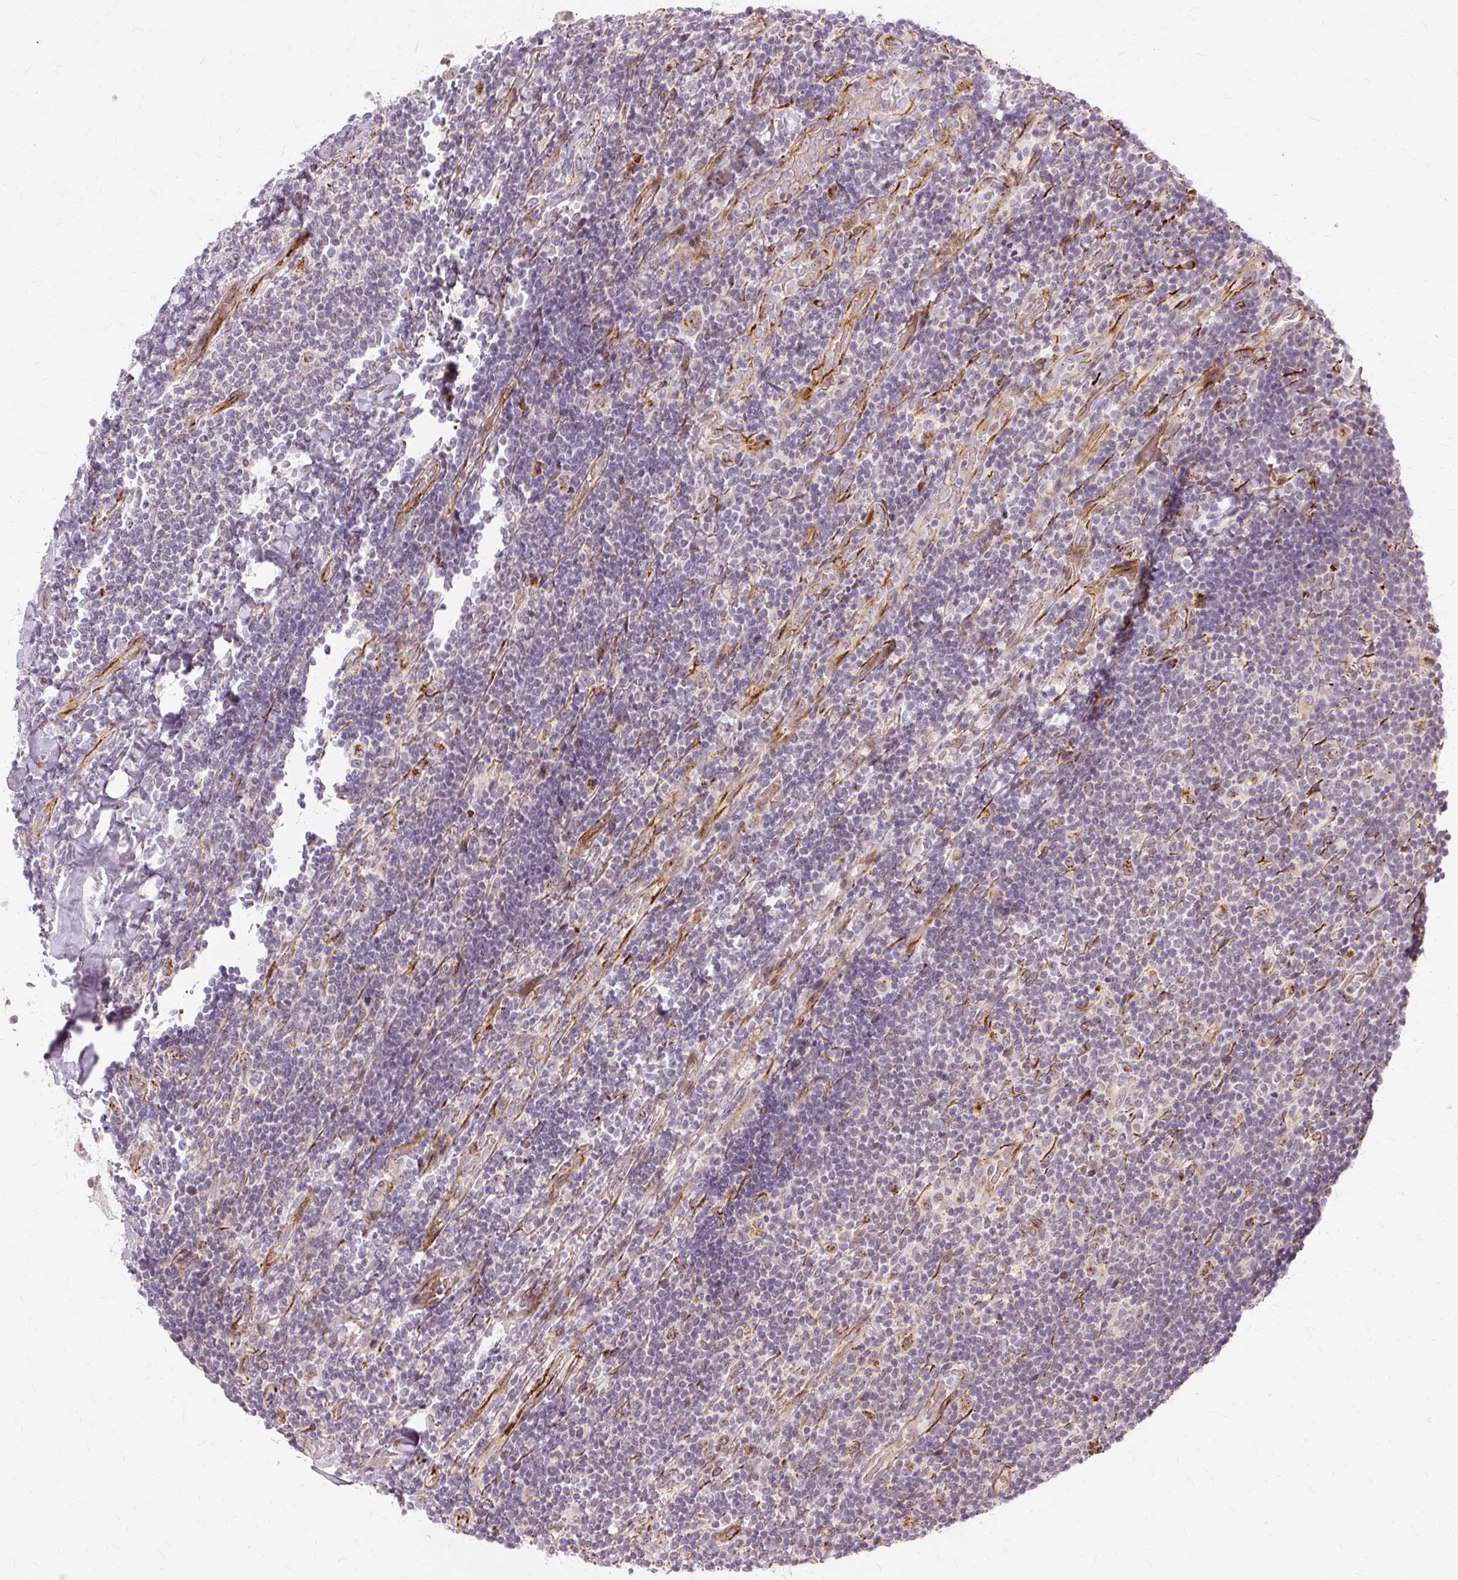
{"staining": {"intensity": "negative", "quantity": "none", "location": "none"}, "tissue": "lymphoma", "cell_type": "Tumor cells", "image_type": "cancer", "snomed": [{"axis": "morphology", "description": "Malignant lymphoma, non-Hodgkin's type, Low grade"}, {"axis": "topography", "description": "Lymph node"}], "caption": "Malignant lymphoma, non-Hodgkin's type (low-grade) was stained to show a protein in brown. There is no significant staining in tumor cells.", "gene": "MMACHC", "patient": {"sex": "male", "age": 52}}